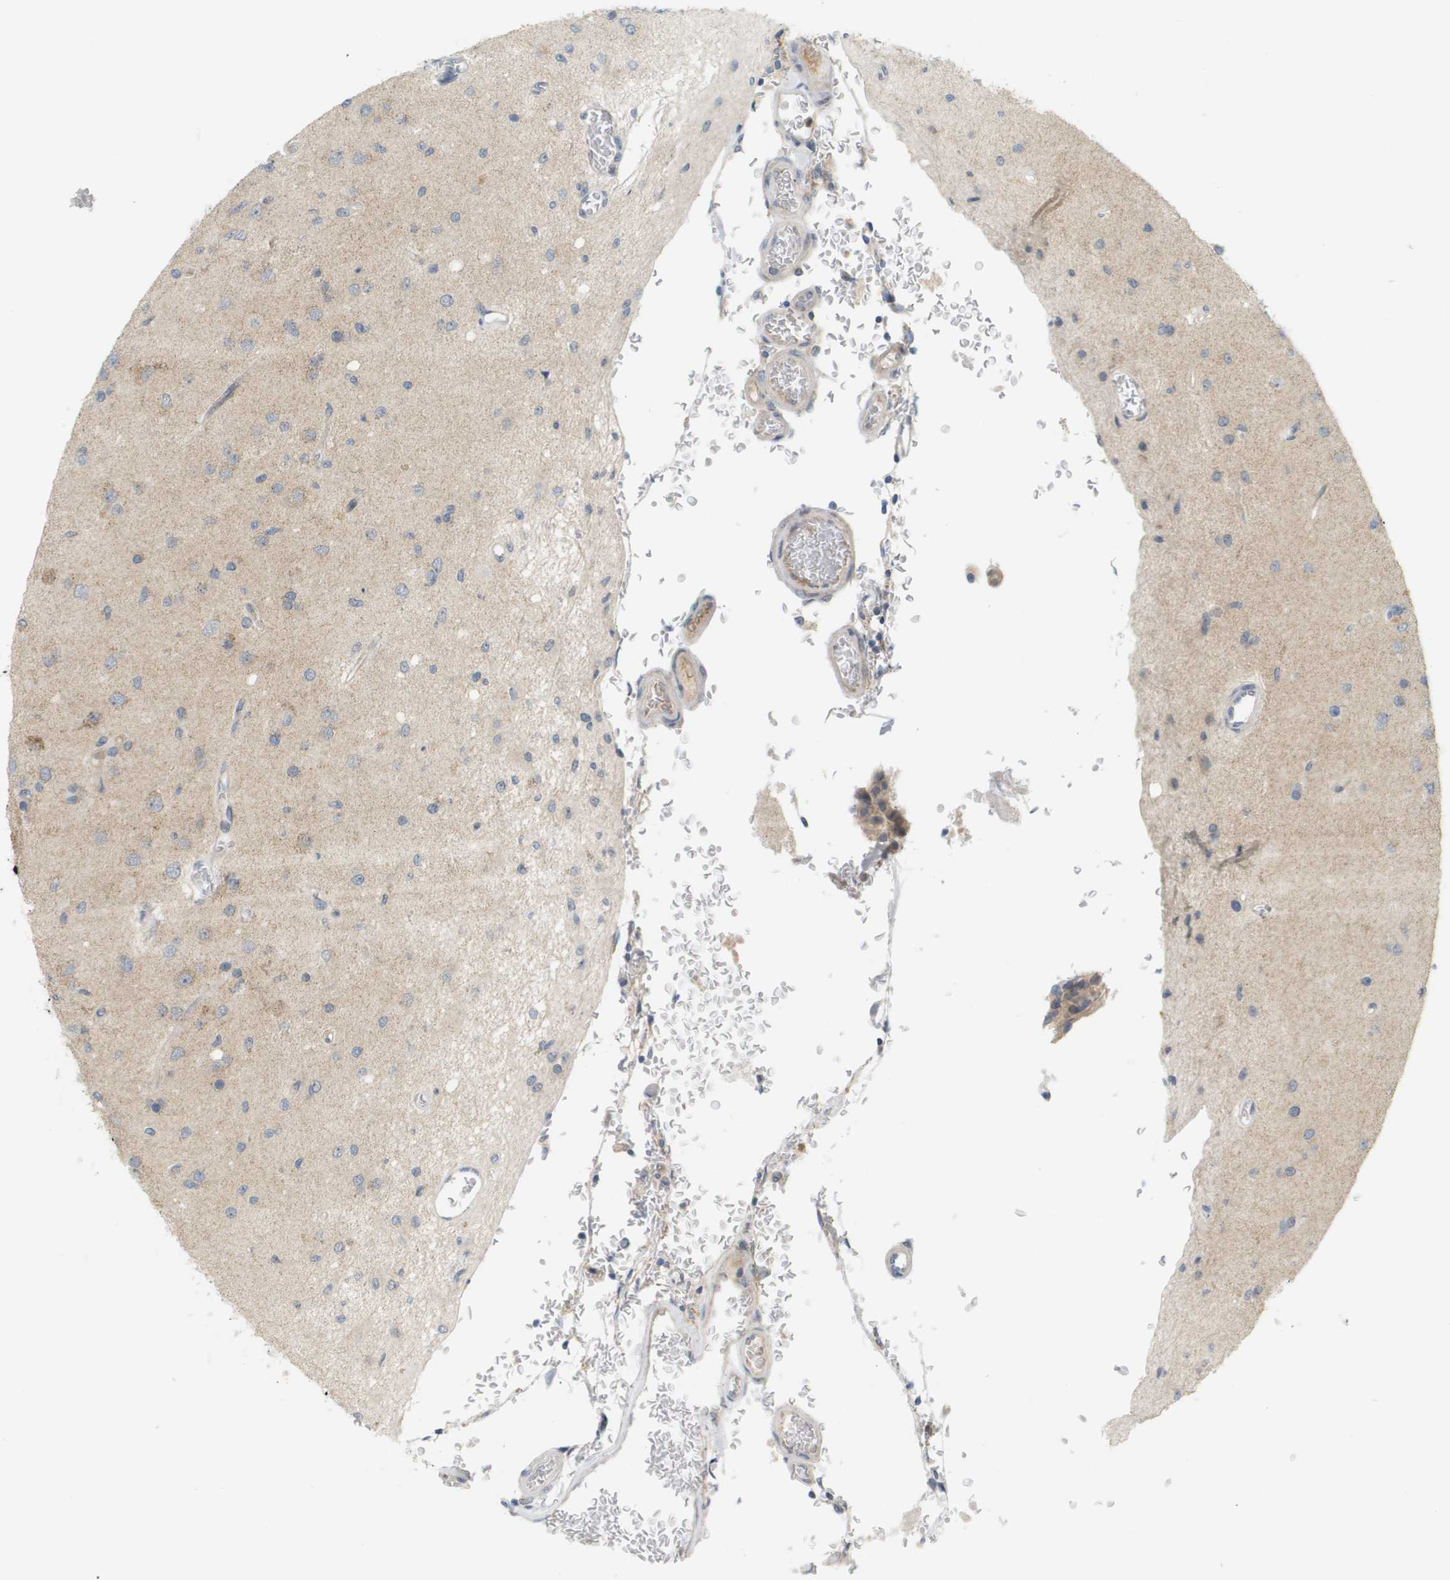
{"staining": {"intensity": "weak", "quantity": "<25%", "location": "cytoplasmic/membranous"}, "tissue": "glioma", "cell_type": "Tumor cells", "image_type": "cancer", "snomed": [{"axis": "morphology", "description": "Normal tissue, NOS"}, {"axis": "morphology", "description": "Glioma, malignant, High grade"}, {"axis": "topography", "description": "Cerebral cortex"}], "caption": "Protein analysis of malignant glioma (high-grade) demonstrates no significant staining in tumor cells. The staining was performed using DAB to visualize the protein expression in brown, while the nuclei were stained in blue with hematoxylin (Magnification: 20x).", "gene": "PROC", "patient": {"sex": "male", "age": 77}}